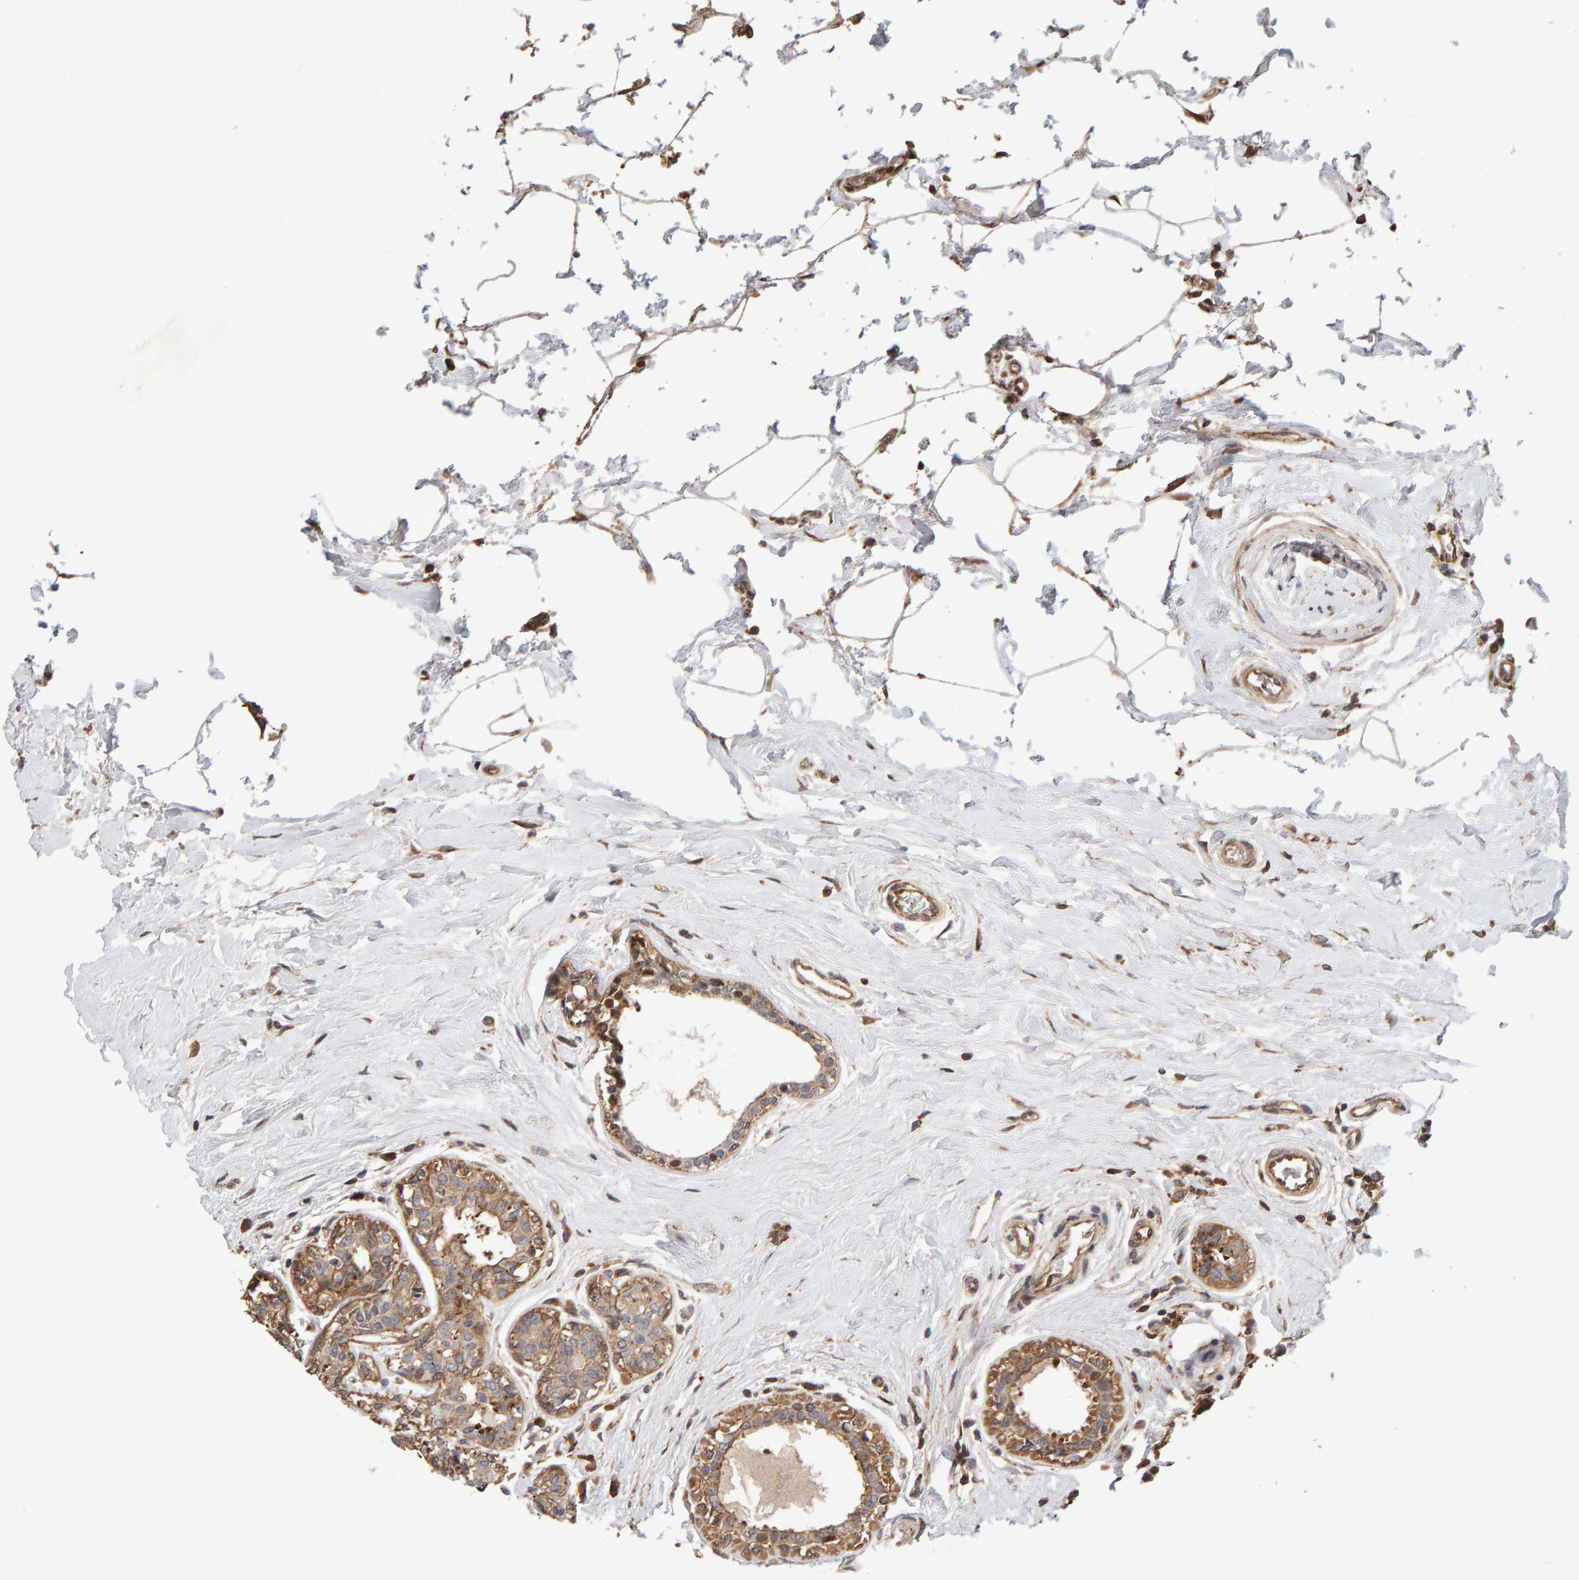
{"staining": {"intensity": "moderate", "quantity": ">75%", "location": "cytoplasmic/membranous"}, "tissue": "breast cancer", "cell_type": "Tumor cells", "image_type": "cancer", "snomed": [{"axis": "morphology", "description": "Duct carcinoma"}, {"axis": "topography", "description": "Breast"}], "caption": "The photomicrograph demonstrates immunohistochemical staining of breast cancer (infiltrating ductal carcinoma). There is moderate cytoplasmic/membranous staining is appreciated in approximately >75% of tumor cells. The protein of interest is stained brown, and the nuclei are stained in blue (DAB (3,3'-diaminobenzidine) IHC with brightfield microscopy, high magnification).", "gene": "LZTS1", "patient": {"sex": "female", "age": 55}}